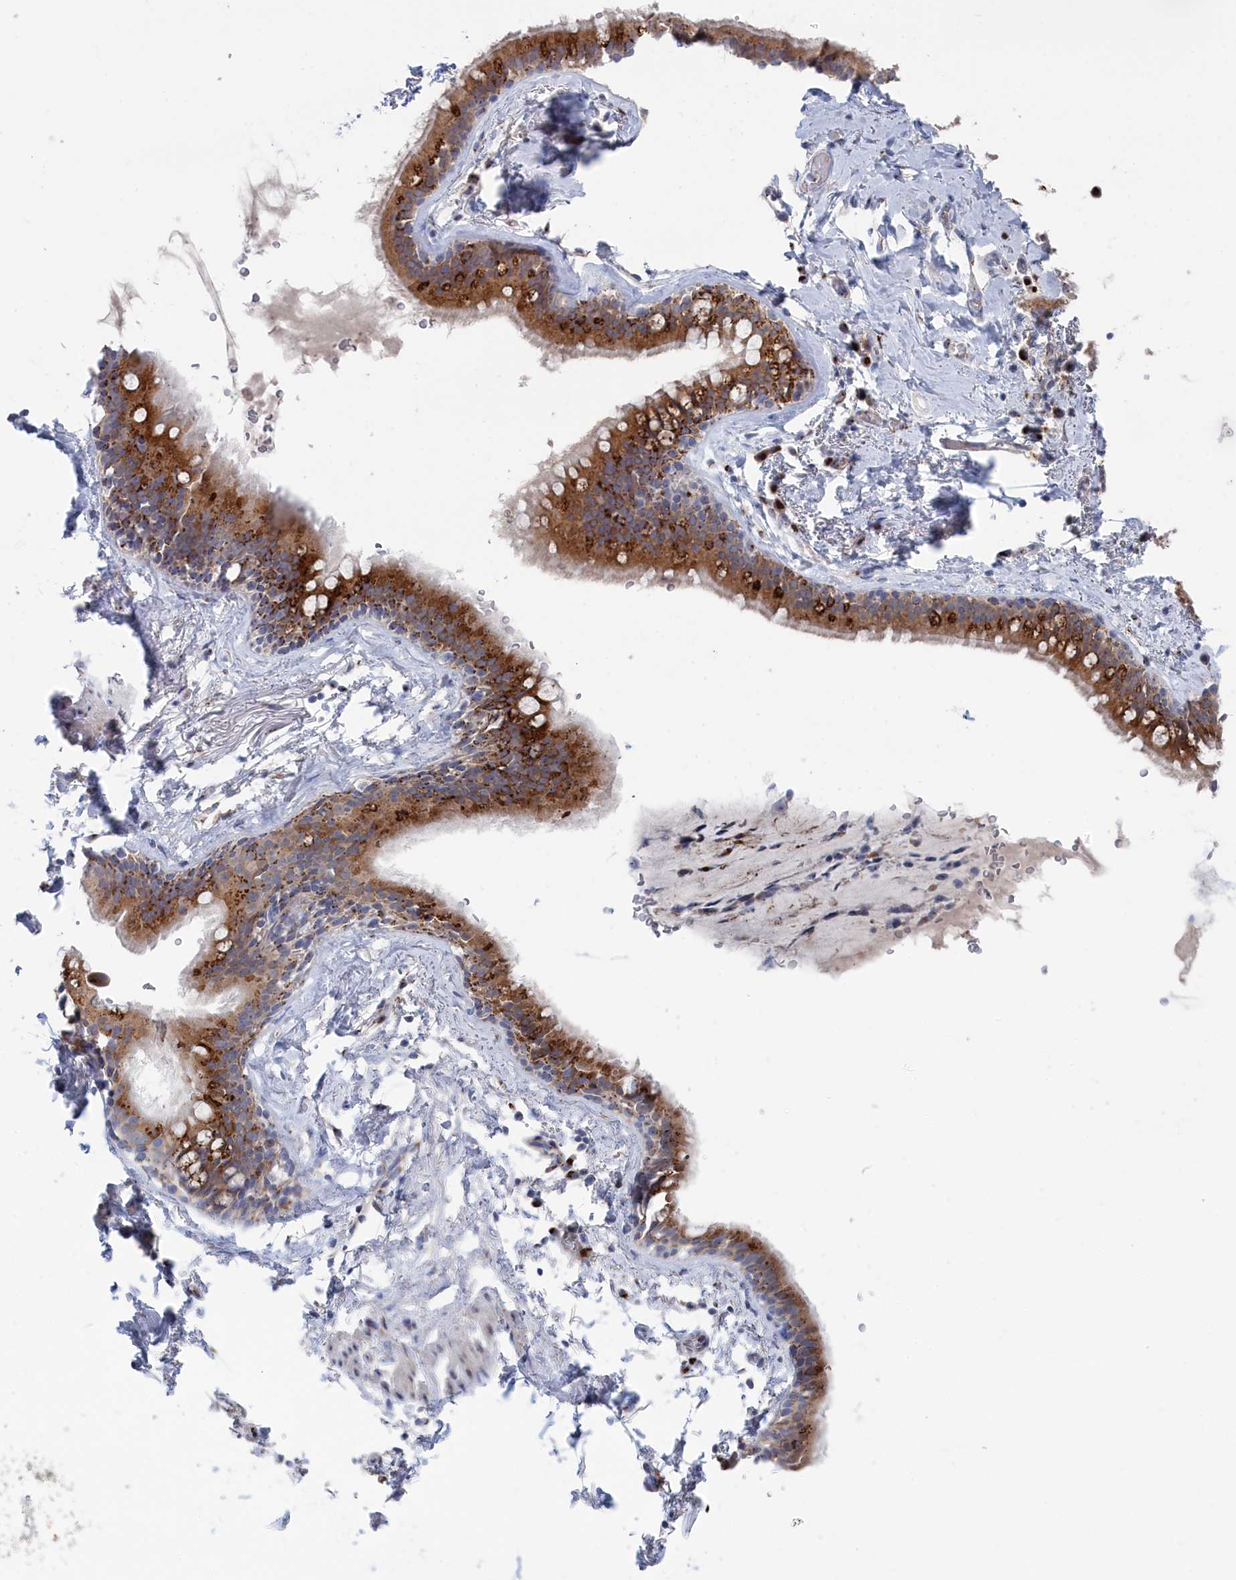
{"staining": {"intensity": "moderate", "quantity": "25%-75%", "location": "cytoplasmic/membranous"}, "tissue": "adipose tissue", "cell_type": "Adipocytes", "image_type": "normal", "snomed": [{"axis": "morphology", "description": "Normal tissue, NOS"}, {"axis": "topography", "description": "Lymph node"}, {"axis": "topography", "description": "Bronchus"}], "caption": "The photomicrograph displays immunohistochemical staining of normal adipose tissue. There is moderate cytoplasmic/membranous positivity is identified in about 25%-75% of adipocytes.", "gene": "IRX1", "patient": {"sex": "male", "age": 63}}